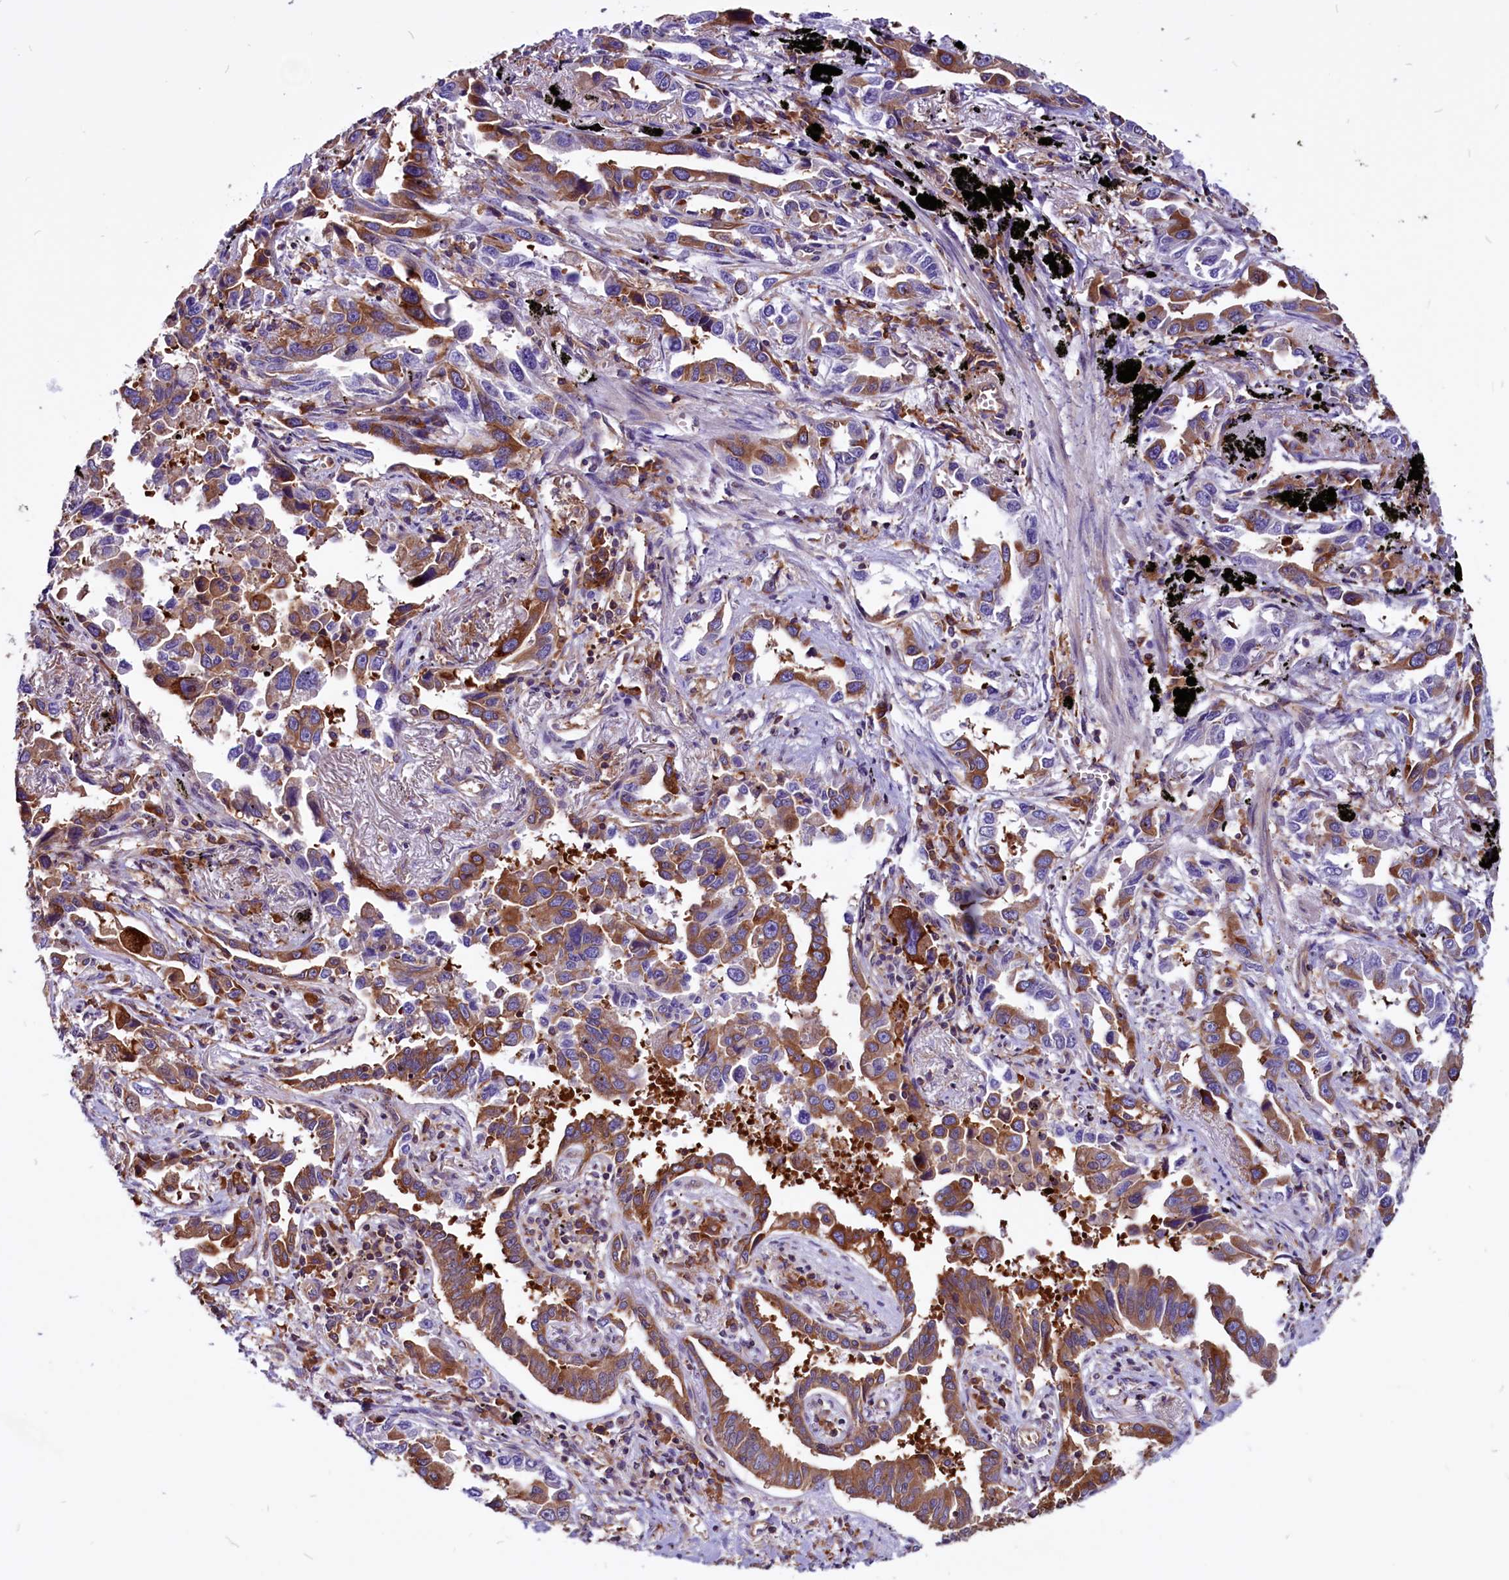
{"staining": {"intensity": "strong", "quantity": "25%-75%", "location": "cytoplasmic/membranous"}, "tissue": "lung cancer", "cell_type": "Tumor cells", "image_type": "cancer", "snomed": [{"axis": "morphology", "description": "Adenocarcinoma, NOS"}, {"axis": "topography", "description": "Lung"}], "caption": "Immunohistochemical staining of human lung adenocarcinoma displays strong cytoplasmic/membranous protein positivity in about 25%-75% of tumor cells. The staining was performed using DAB (3,3'-diaminobenzidine), with brown indicating positive protein expression. Nuclei are stained blue with hematoxylin.", "gene": "EIF3G", "patient": {"sex": "male", "age": 67}}